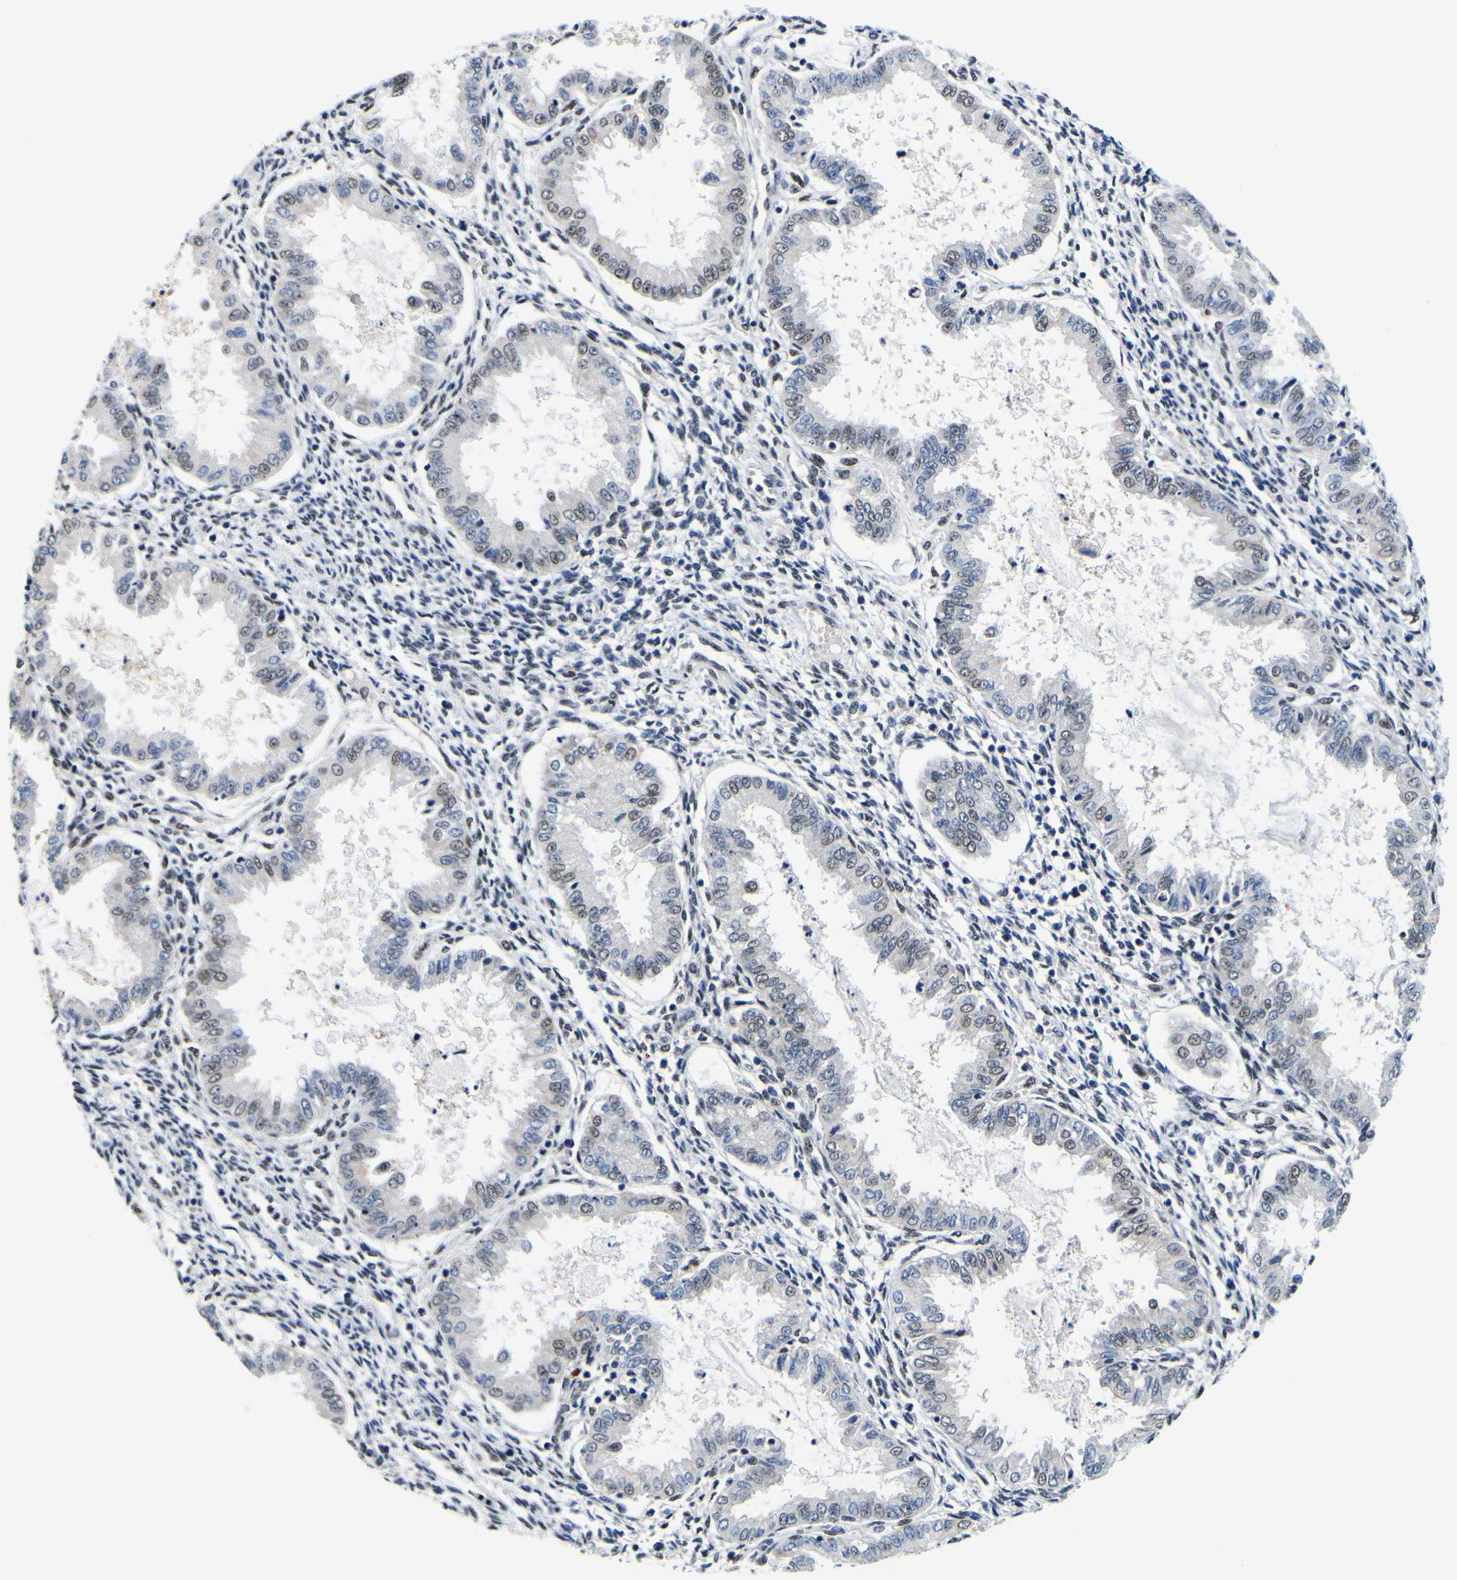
{"staining": {"intensity": "negative", "quantity": "none", "location": "none"}, "tissue": "endometrium", "cell_type": "Cells in endometrial stroma", "image_type": "normal", "snomed": [{"axis": "morphology", "description": "Normal tissue, NOS"}, {"axis": "topography", "description": "Endometrium"}], "caption": "This is an immunohistochemistry (IHC) image of benign human endometrium. There is no expression in cells in endometrial stroma.", "gene": "CUL4B", "patient": {"sex": "female", "age": 33}}